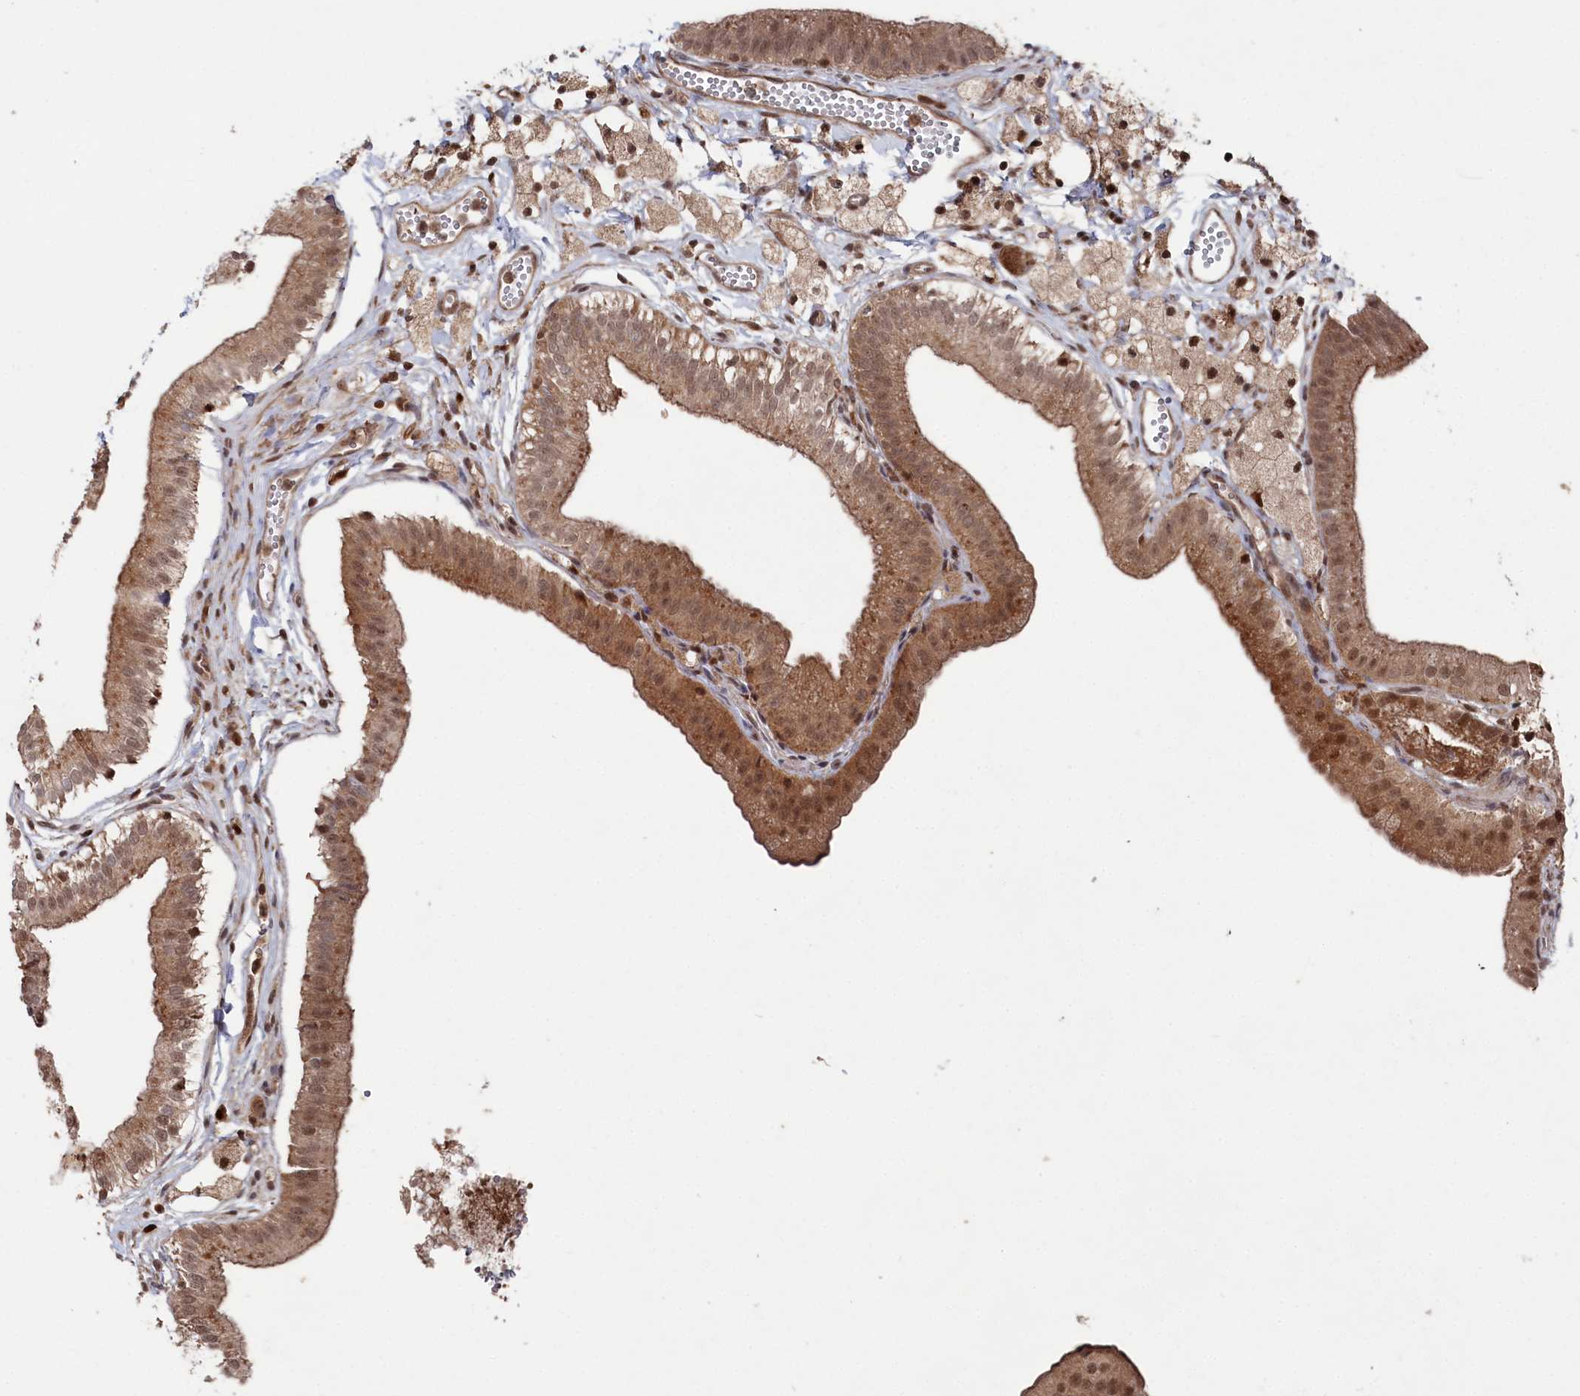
{"staining": {"intensity": "moderate", "quantity": ">75%", "location": "cytoplasmic/membranous,nuclear"}, "tissue": "gallbladder", "cell_type": "Glandular cells", "image_type": "normal", "snomed": [{"axis": "morphology", "description": "Normal tissue, NOS"}, {"axis": "topography", "description": "Gallbladder"}], "caption": "Protein expression analysis of normal human gallbladder reveals moderate cytoplasmic/membranous,nuclear expression in about >75% of glandular cells.", "gene": "BORCS7", "patient": {"sex": "male", "age": 55}}